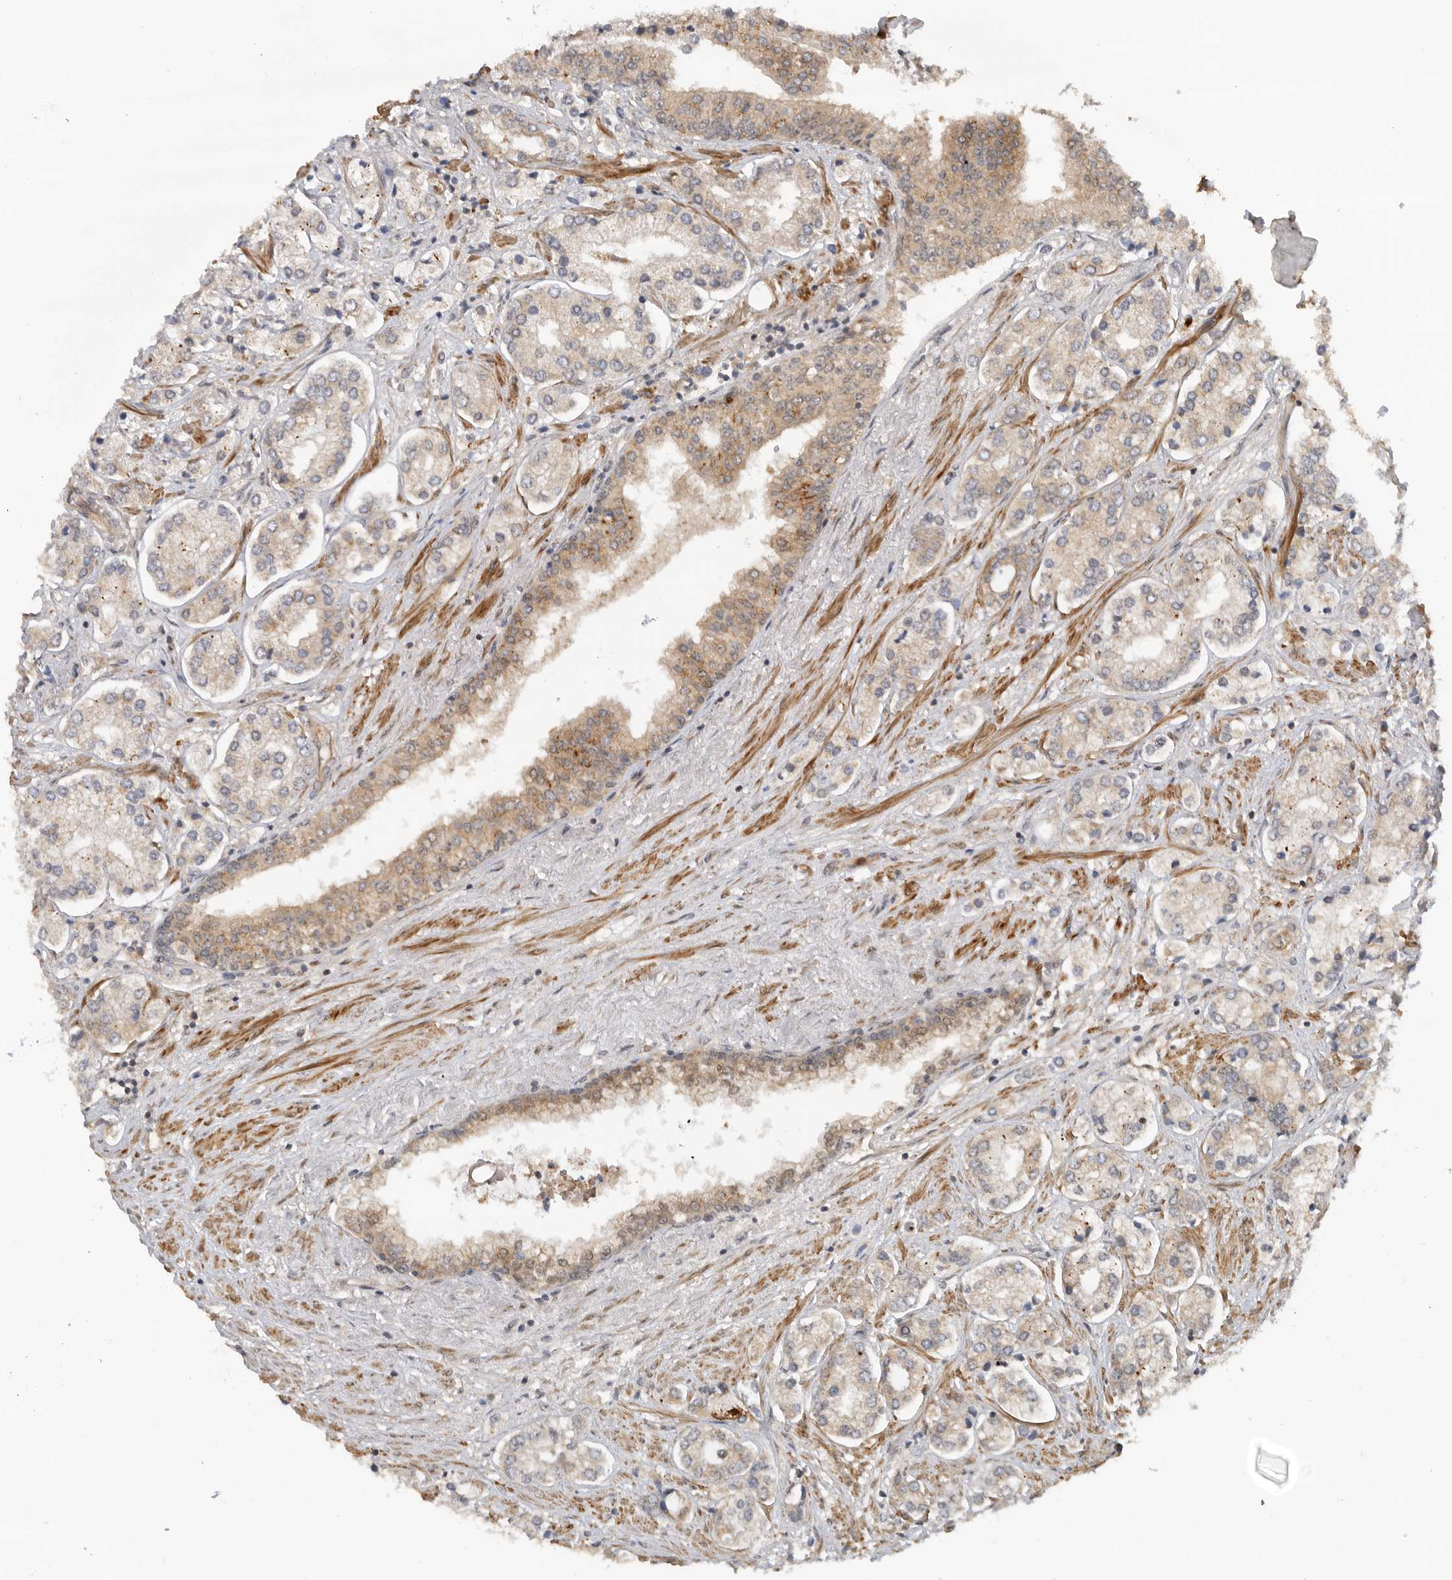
{"staining": {"intensity": "weak", "quantity": "<25%", "location": "cytoplasmic/membranous"}, "tissue": "prostate cancer", "cell_type": "Tumor cells", "image_type": "cancer", "snomed": [{"axis": "morphology", "description": "Adenocarcinoma, High grade"}, {"axis": "topography", "description": "Prostate"}], "caption": "The image reveals no significant positivity in tumor cells of prostate cancer. (Stains: DAB (3,3'-diaminobenzidine) immunohistochemistry with hematoxylin counter stain, Microscopy: brightfield microscopy at high magnification).", "gene": "DCAF8", "patient": {"sex": "male", "age": 66}}